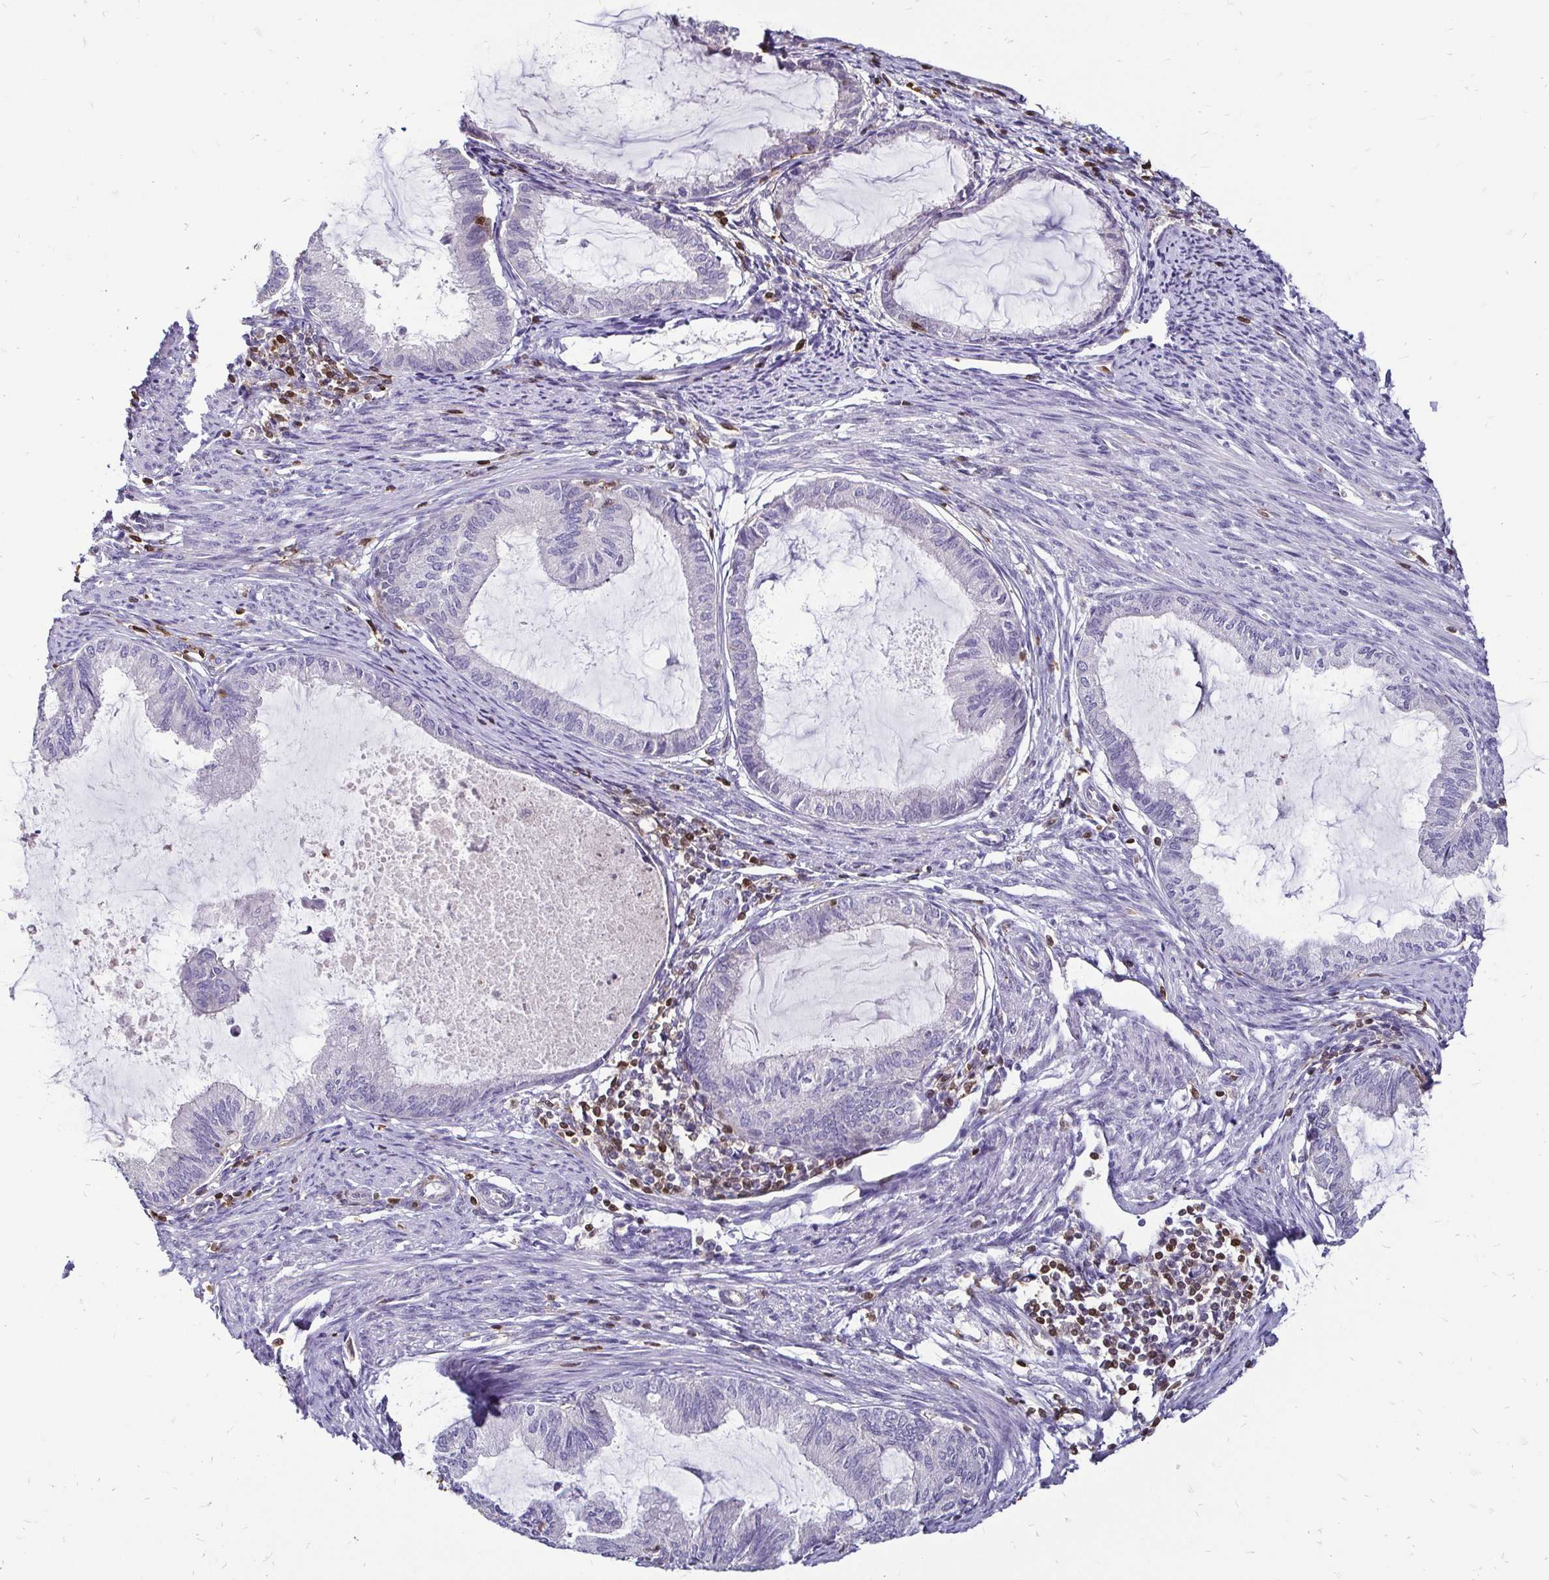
{"staining": {"intensity": "negative", "quantity": "none", "location": "none"}, "tissue": "endometrial cancer", "cell_type": "Tumor cells", "image_type": "cancer", "snomed": [{"axis": "morphology", "description": "Adenocarcinoma, NOS"}, {"axis": "topography", "description": "Endometrium"}], "caption": "There is no significant expression in tumor cells of endometrial cancer (adenocarcinoma). (Stains: DAB immunohistochemistry with hematoxylin counter stain, Microscopy: brightfield microscopy at high magnification).", "gene": "ZFP1", "patient": {"sex": "female", "age": 86}}